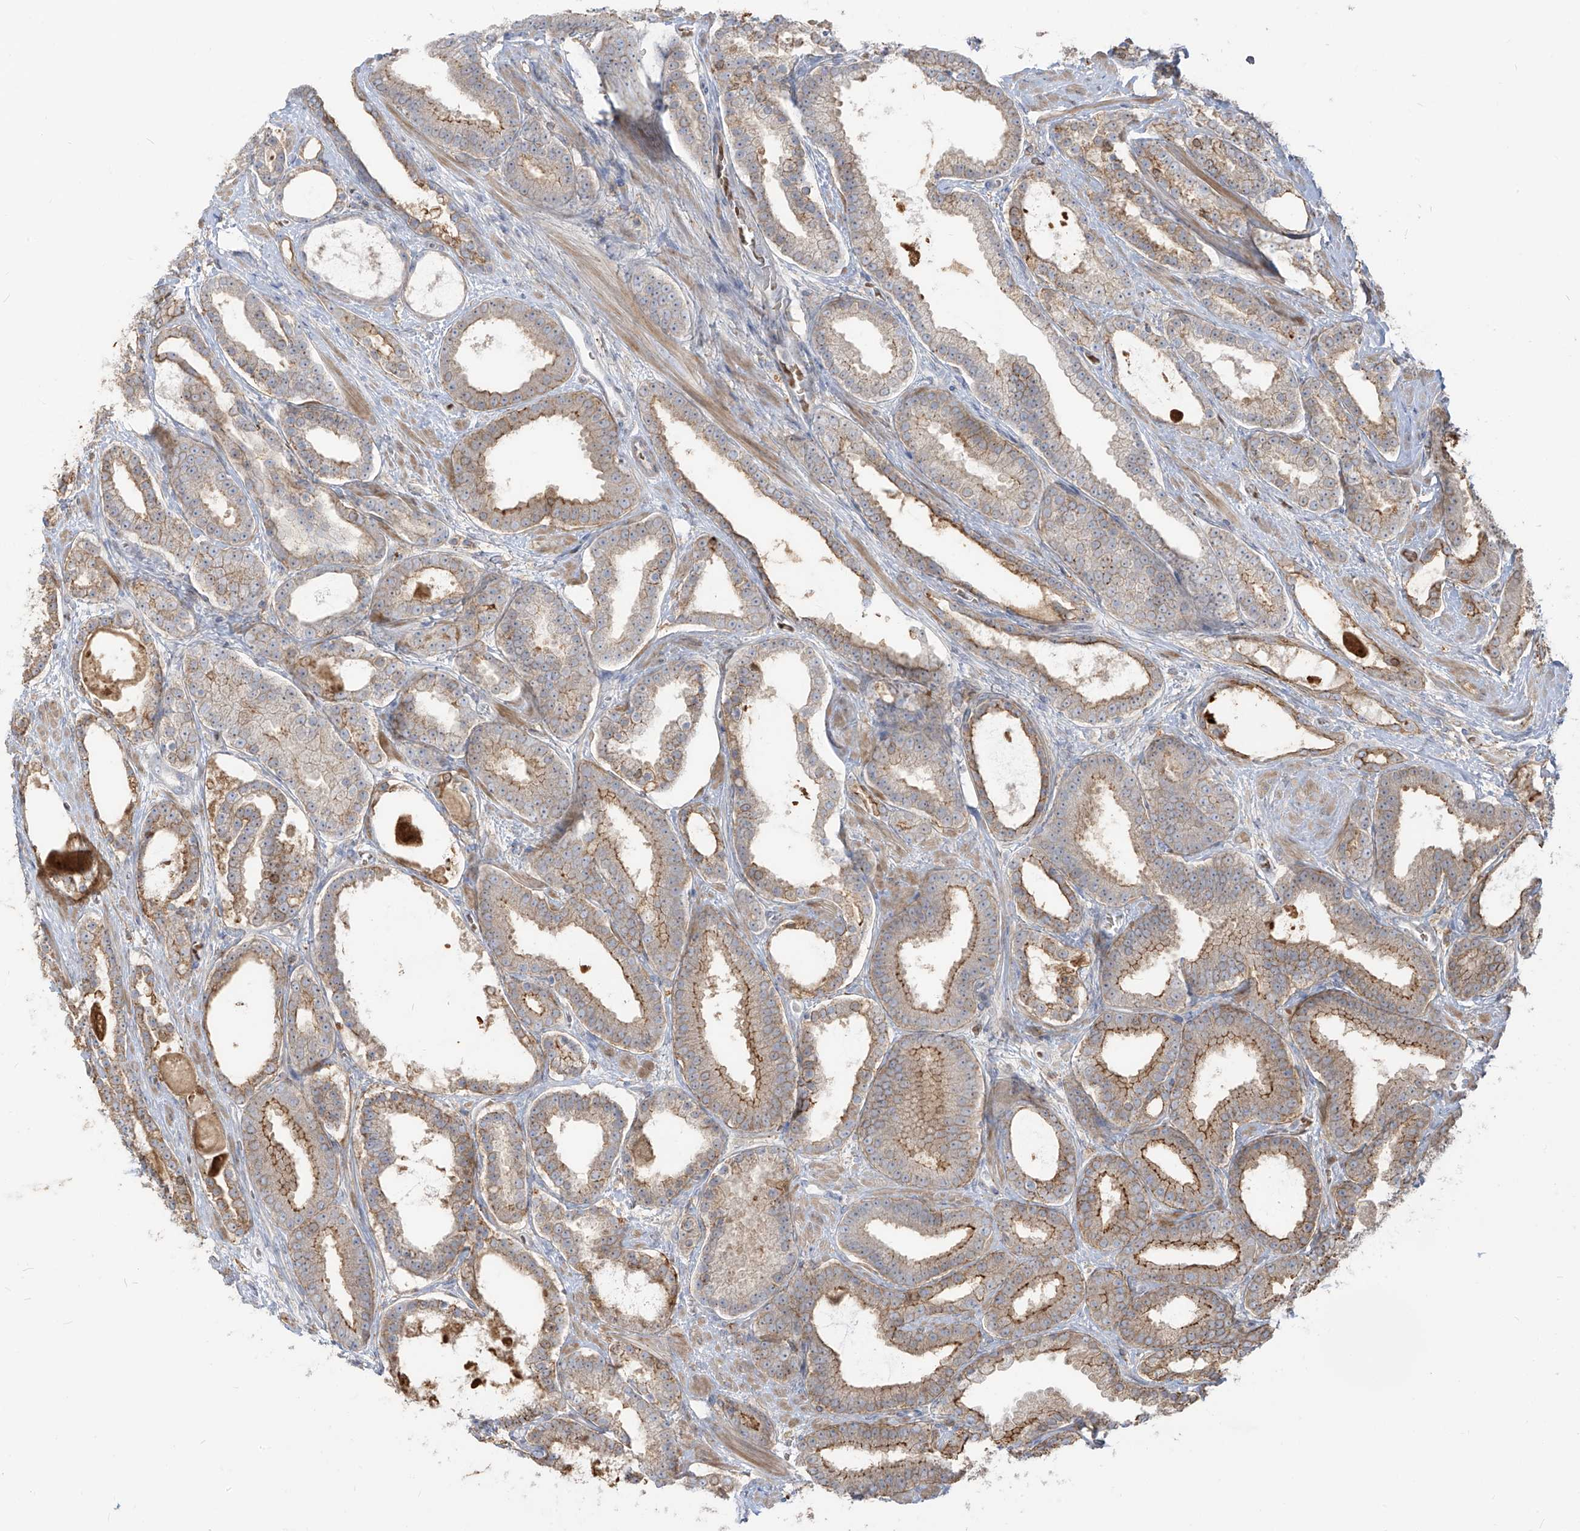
{"staining": {"intensity": "moderate", "quantity": "25%-75%", "location": "cytoplasmic/membranous"}, "tissue": "prostate cancer", "cell_type": "Tumor cells", "image_type": "cancer", "snomed": [{"axis": "morphology", "description": "Adenocarcinoma, High grade"}, {"axis": "topography", "description": "Prostate"}], "caption": "This histopathology image shows immunohistochemistry (IHC) staining of prostate high-grade adenocarcinoma, with medium moderate cytoplasmic/membranous expression in about 25%-75% of tumor cells.", "gene": "ZGRF1", "patient": {"sex": "male", "age": 60}}